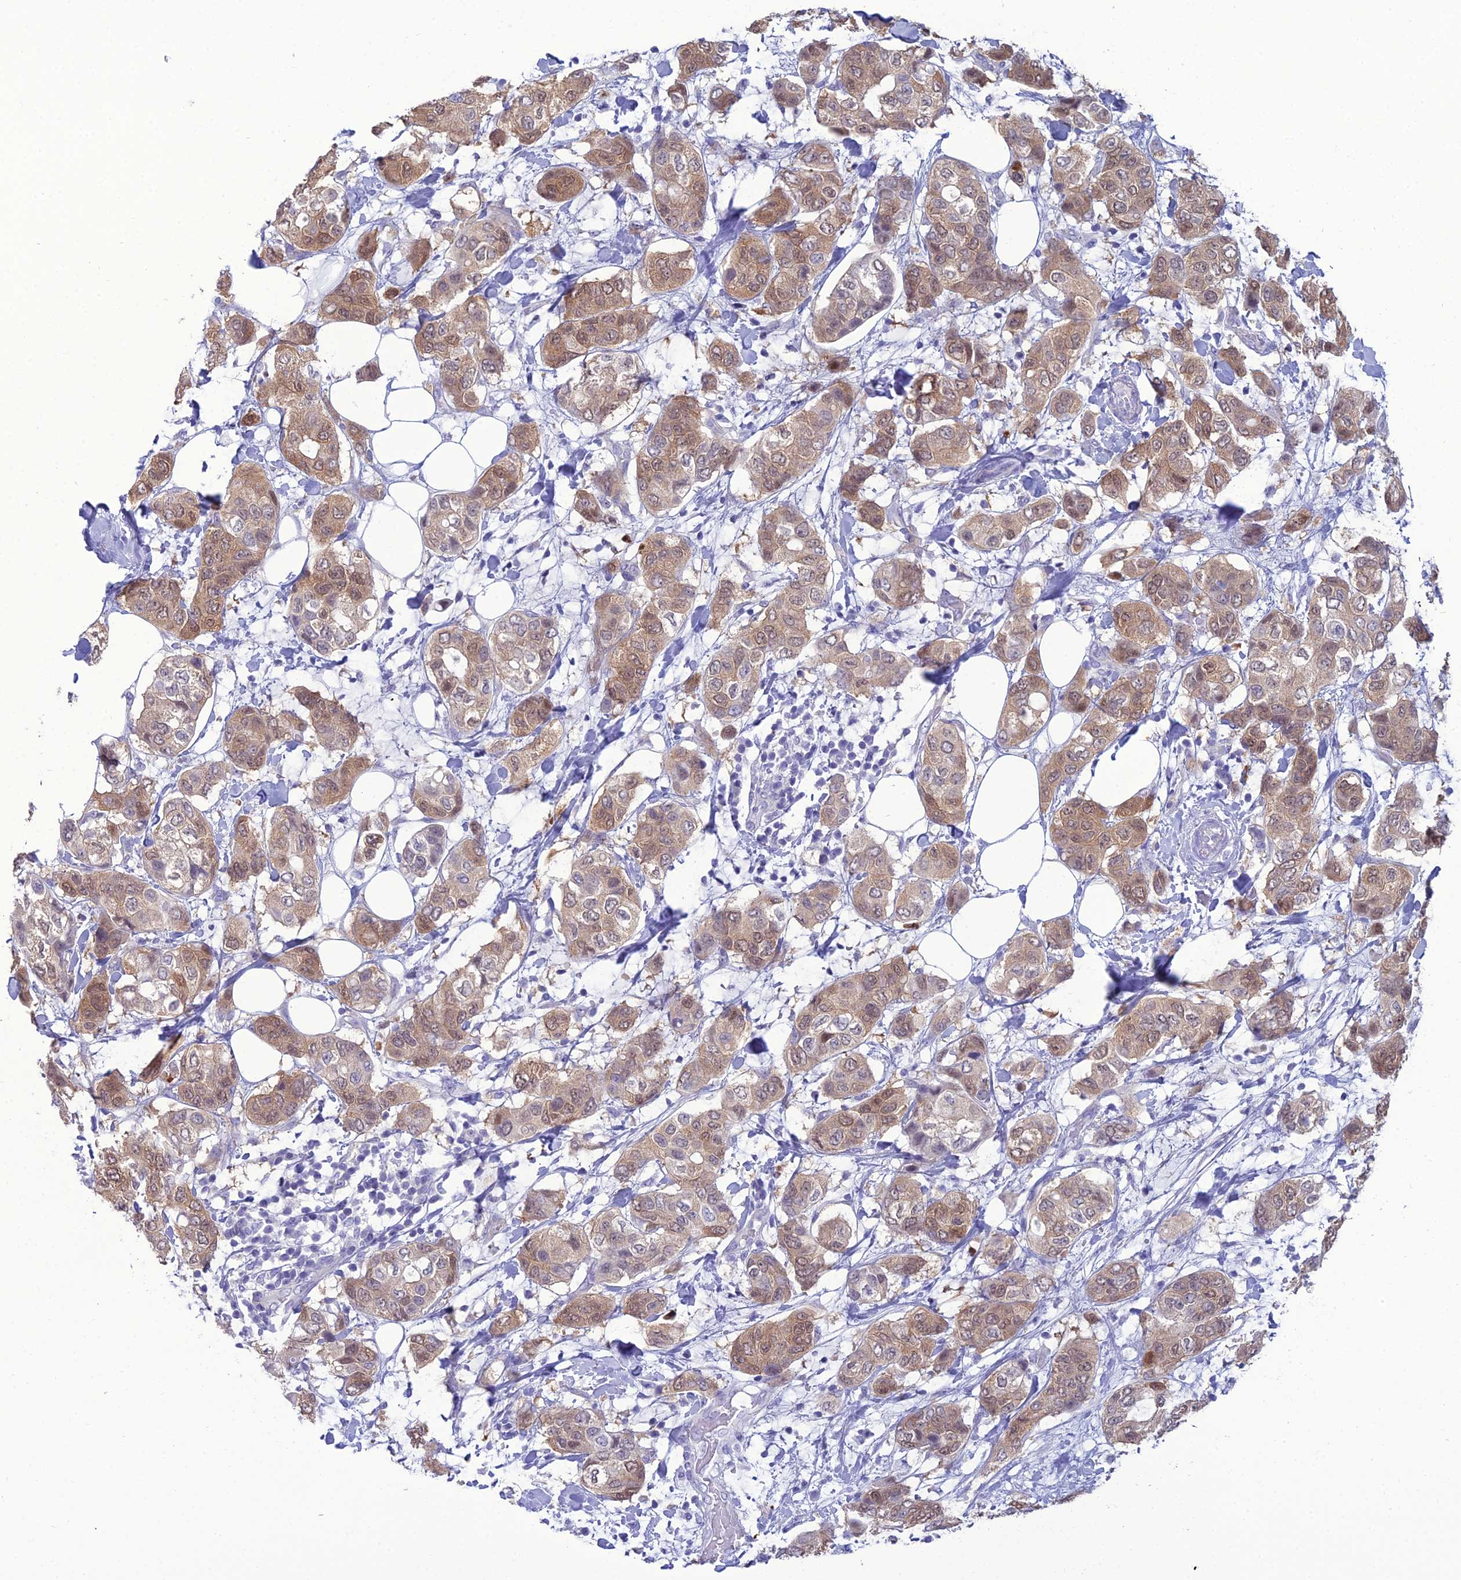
{"staining": {"intensity": "moderate", "quantity": ">75%", "location": "cytoplasmic/membranous"}, "tissue": "breast cancer", "cell_type": "Tumor cells", "image_type": "cancer", "snomed": [{"axis": "morphology", "description": "Lobular carcinoma"}, {"axis": "topography", "description": "Breast"}], "caption": "Immunohistochemistry (IHC) image of neoplastic tissue: breast cancer stained using immunohistochemistry reveals medium levels of moderate protein expression localized specifically in the cytoplasmic/membranous of tumor cells, appearing as a cytoplasmic/membranous brown color.", "gene": "GNPNAT1", "patient": {"sex": "female", "age": 51}}